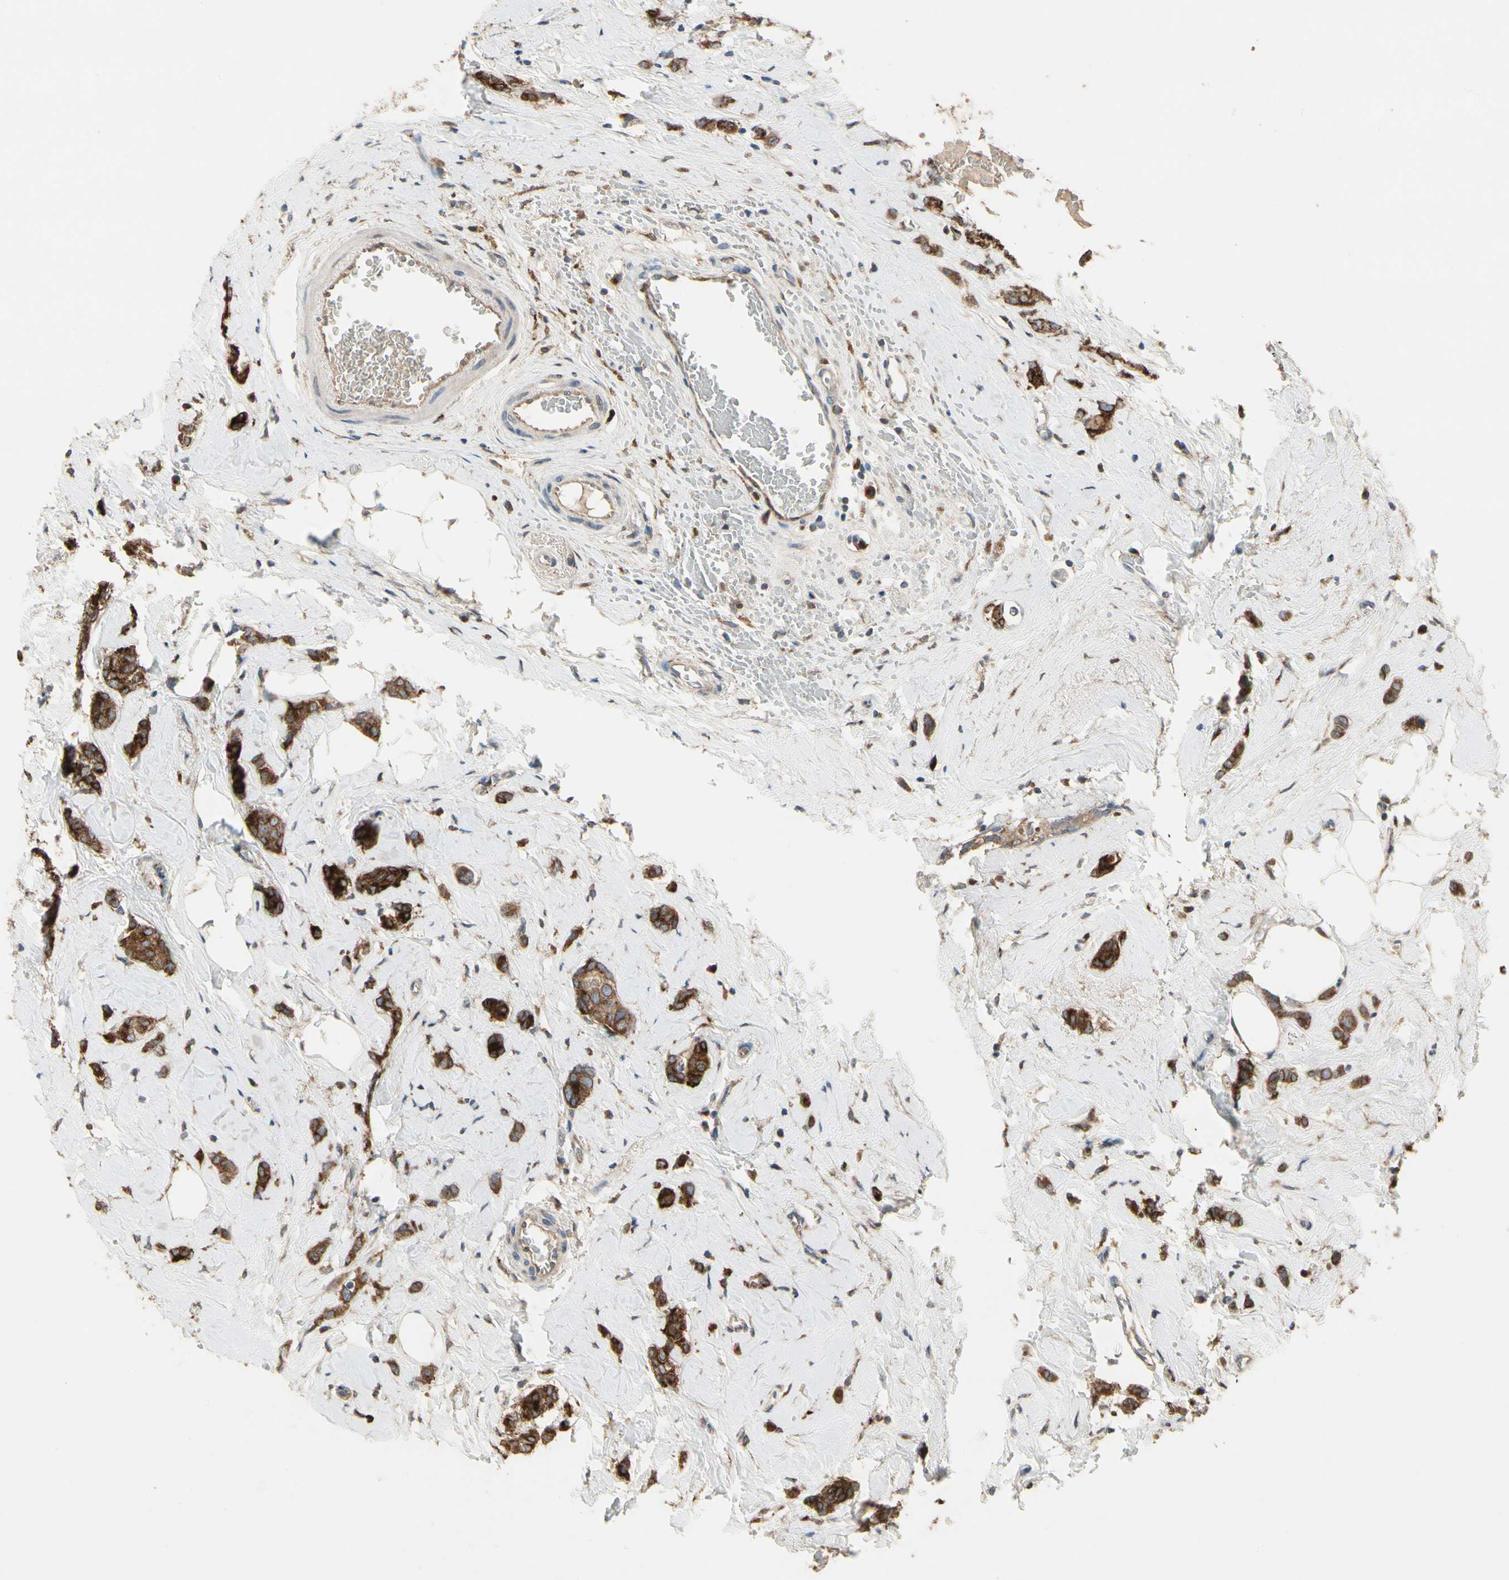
{"staining": {"intensity": "strong", "quantity": ">75%", "location": "cytoplasmic/membranous"}, "tissue": "breast cancer", "cell_type": "Tumor cells", "image_type": "cancer", "snomed": [{"axis": "morphology", "description": "Lobular carcinoma"}, {"axis": "topography", "description": "Breast"}], "caption": "Immunohistochemistry (IHC) of breast cancer (lobular carcinoma) demonstrates high levels of strong cytoplasmic/membranous positivity in about >75% of tumor cells.", "gene": "CGREF1", "patient": {"sex": "female", "age": 60}}